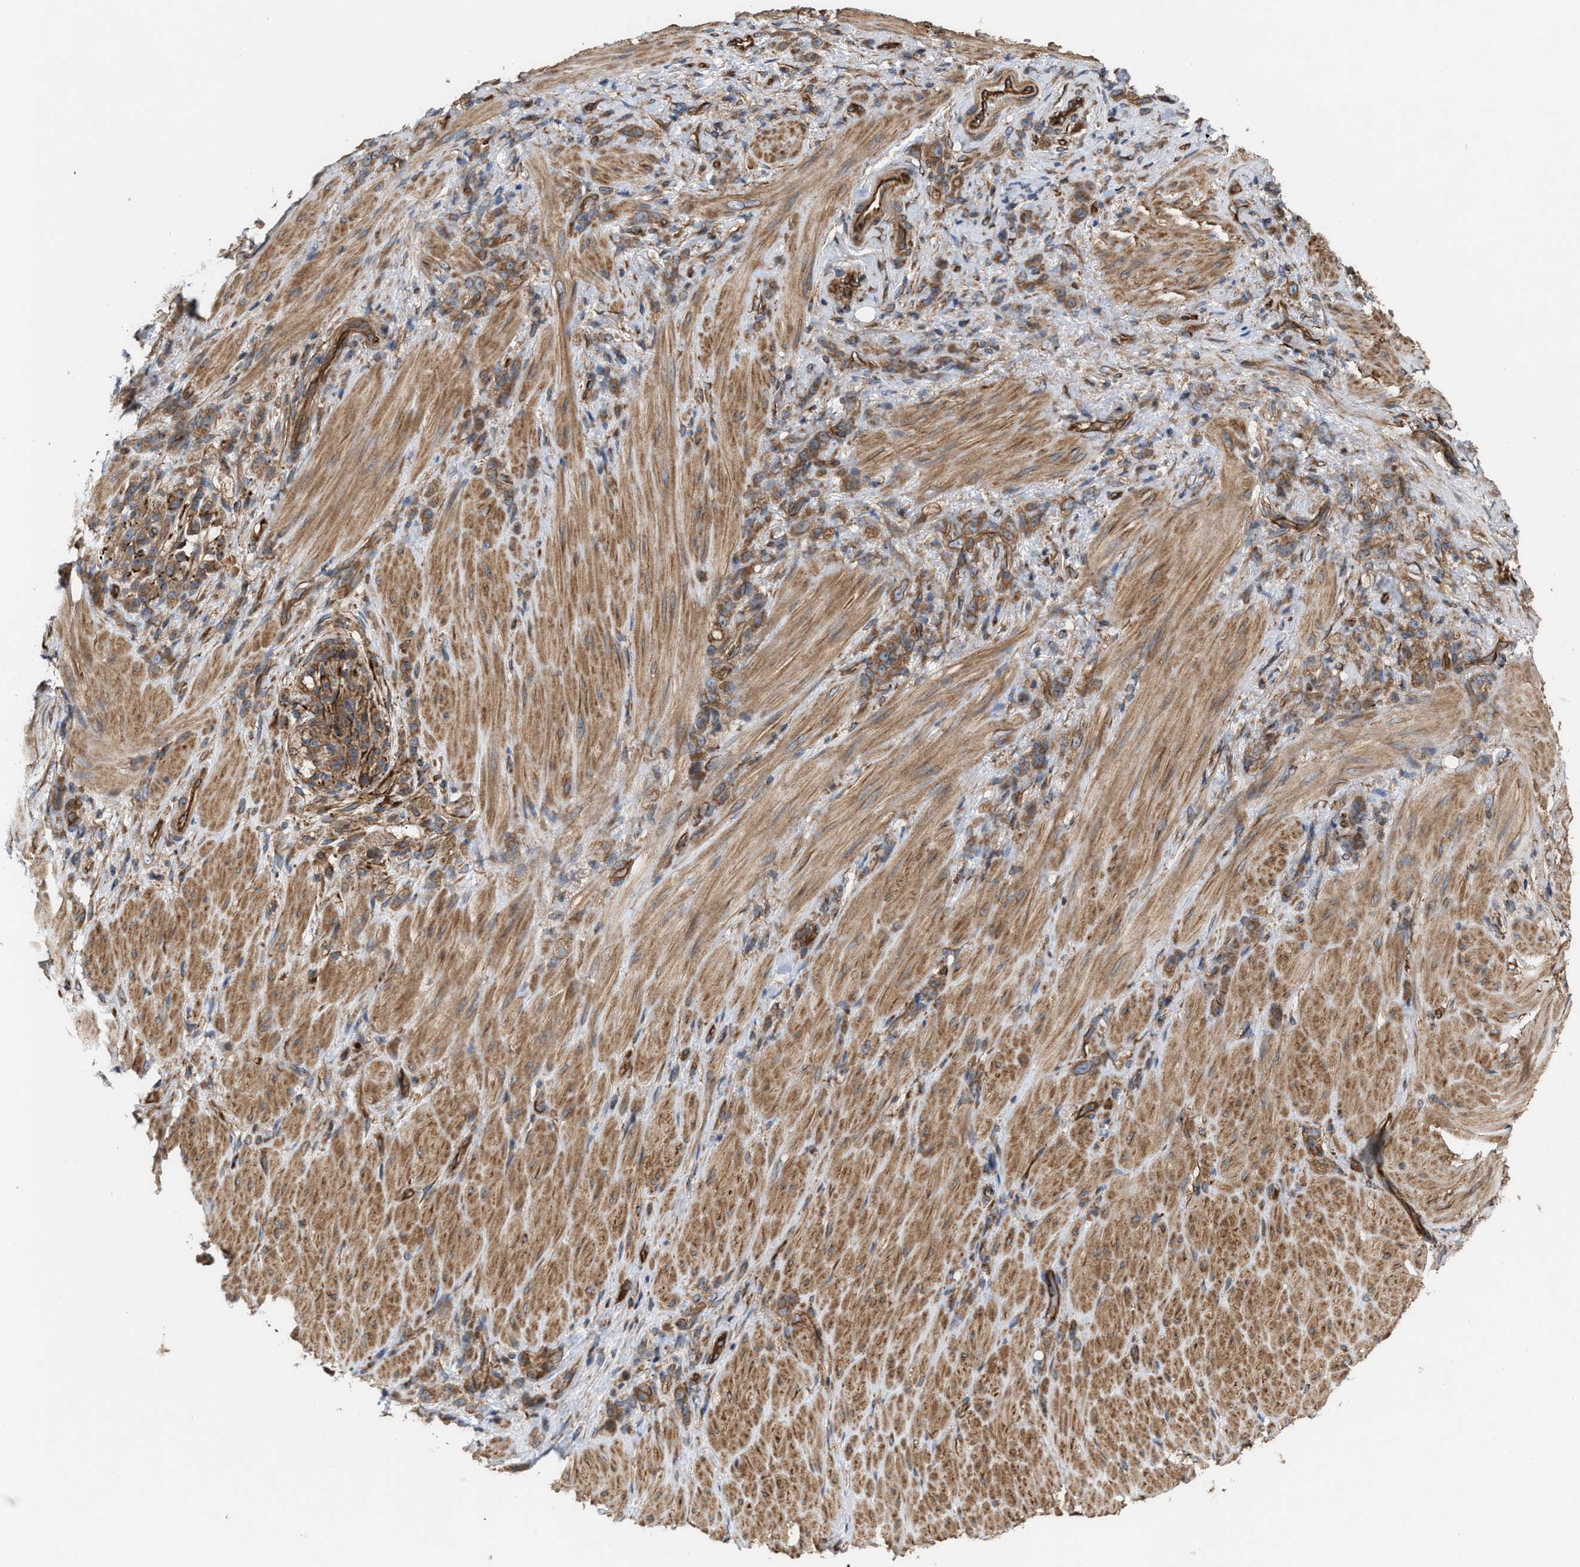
{"staining": {"intensity": "moderate", "quantity": ">75%", "location": "cytoplasmic/membranous"}, "tissue": "stomach cancer", "cell_type": "Tumor cells", "image_type": "cancer", "snomed": [{"axis": "morphology", "description": "Normal tissue, NOS"}, {"axis": "morphology", "description": "Adenocarcinoma, NOS"}, {"axis": "topography", "description": "Stomach"}], "caption": "The immunohistochemical stain labels moderate cytoplasmic/membranous positivity in tumor cells of adenocarcinoma (stomach) tissue. The staining was performed using DAB to visualize the protein expression in brown, while the nuclei were stained in blue with hematoxylin (Magnification: 20x).", "gene": "EPS15L1", "patient": {"sex": "male", "age": 82}}